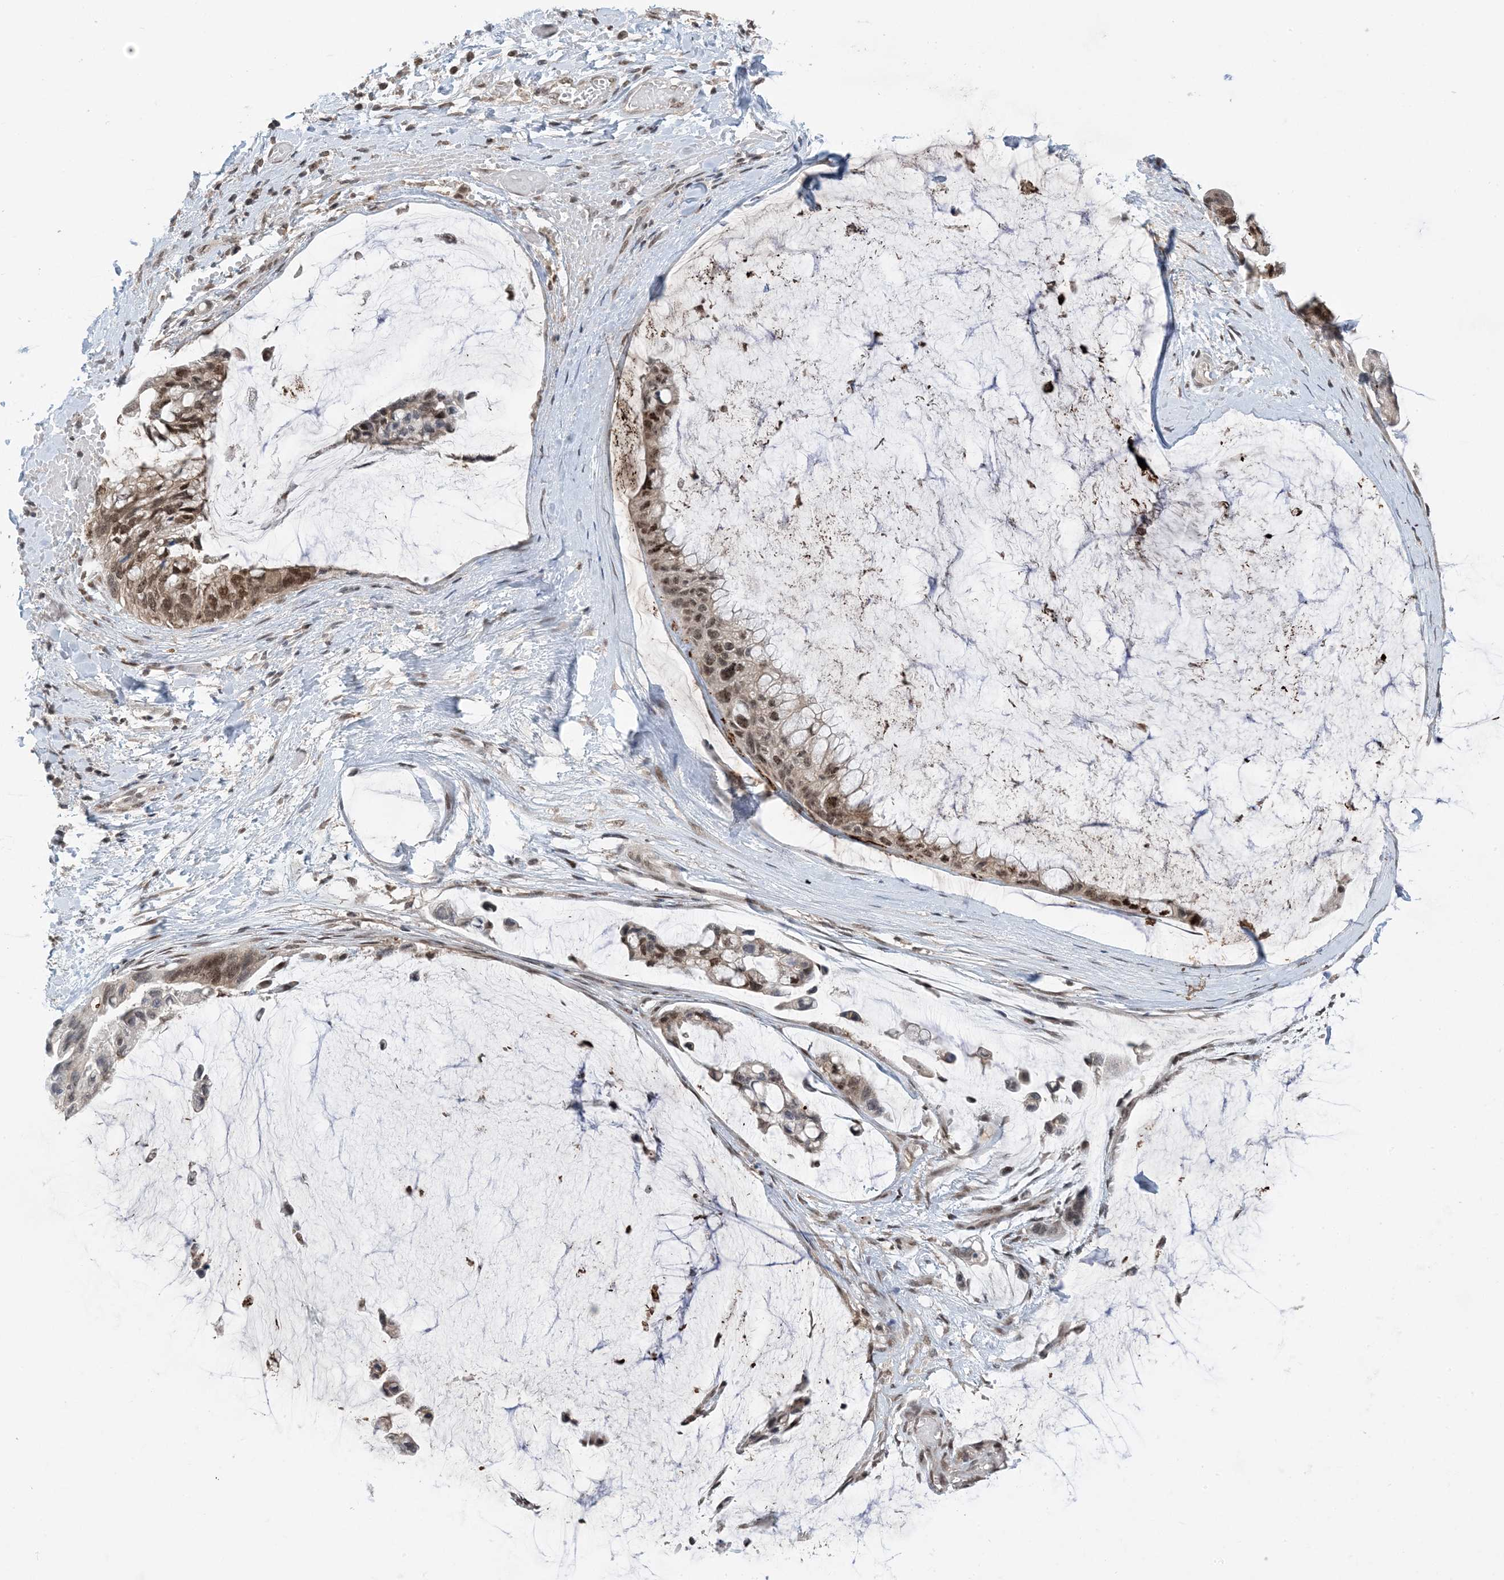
{"staining": {"intensity": "moderate", "quantity": ">75%", "location": "nuclear"}, "tissue": "ovarian cancer", "cell_type": "Tumor cells", "image_type": "cancer", "snomed": [{"axis": "morphology", "description": "Cystadenocarcinoma, mucinous, NOS"}, {"axis": "topography", "description": "Ovary"}], "caption": "Immunohistochemical staining of ovarian cancer reveals medium levels of moderate nuclear protein expression in approximately >75% of tumor cells.", "gene": "ACYP2", "patient": {"sex": "female", "age": 39}}